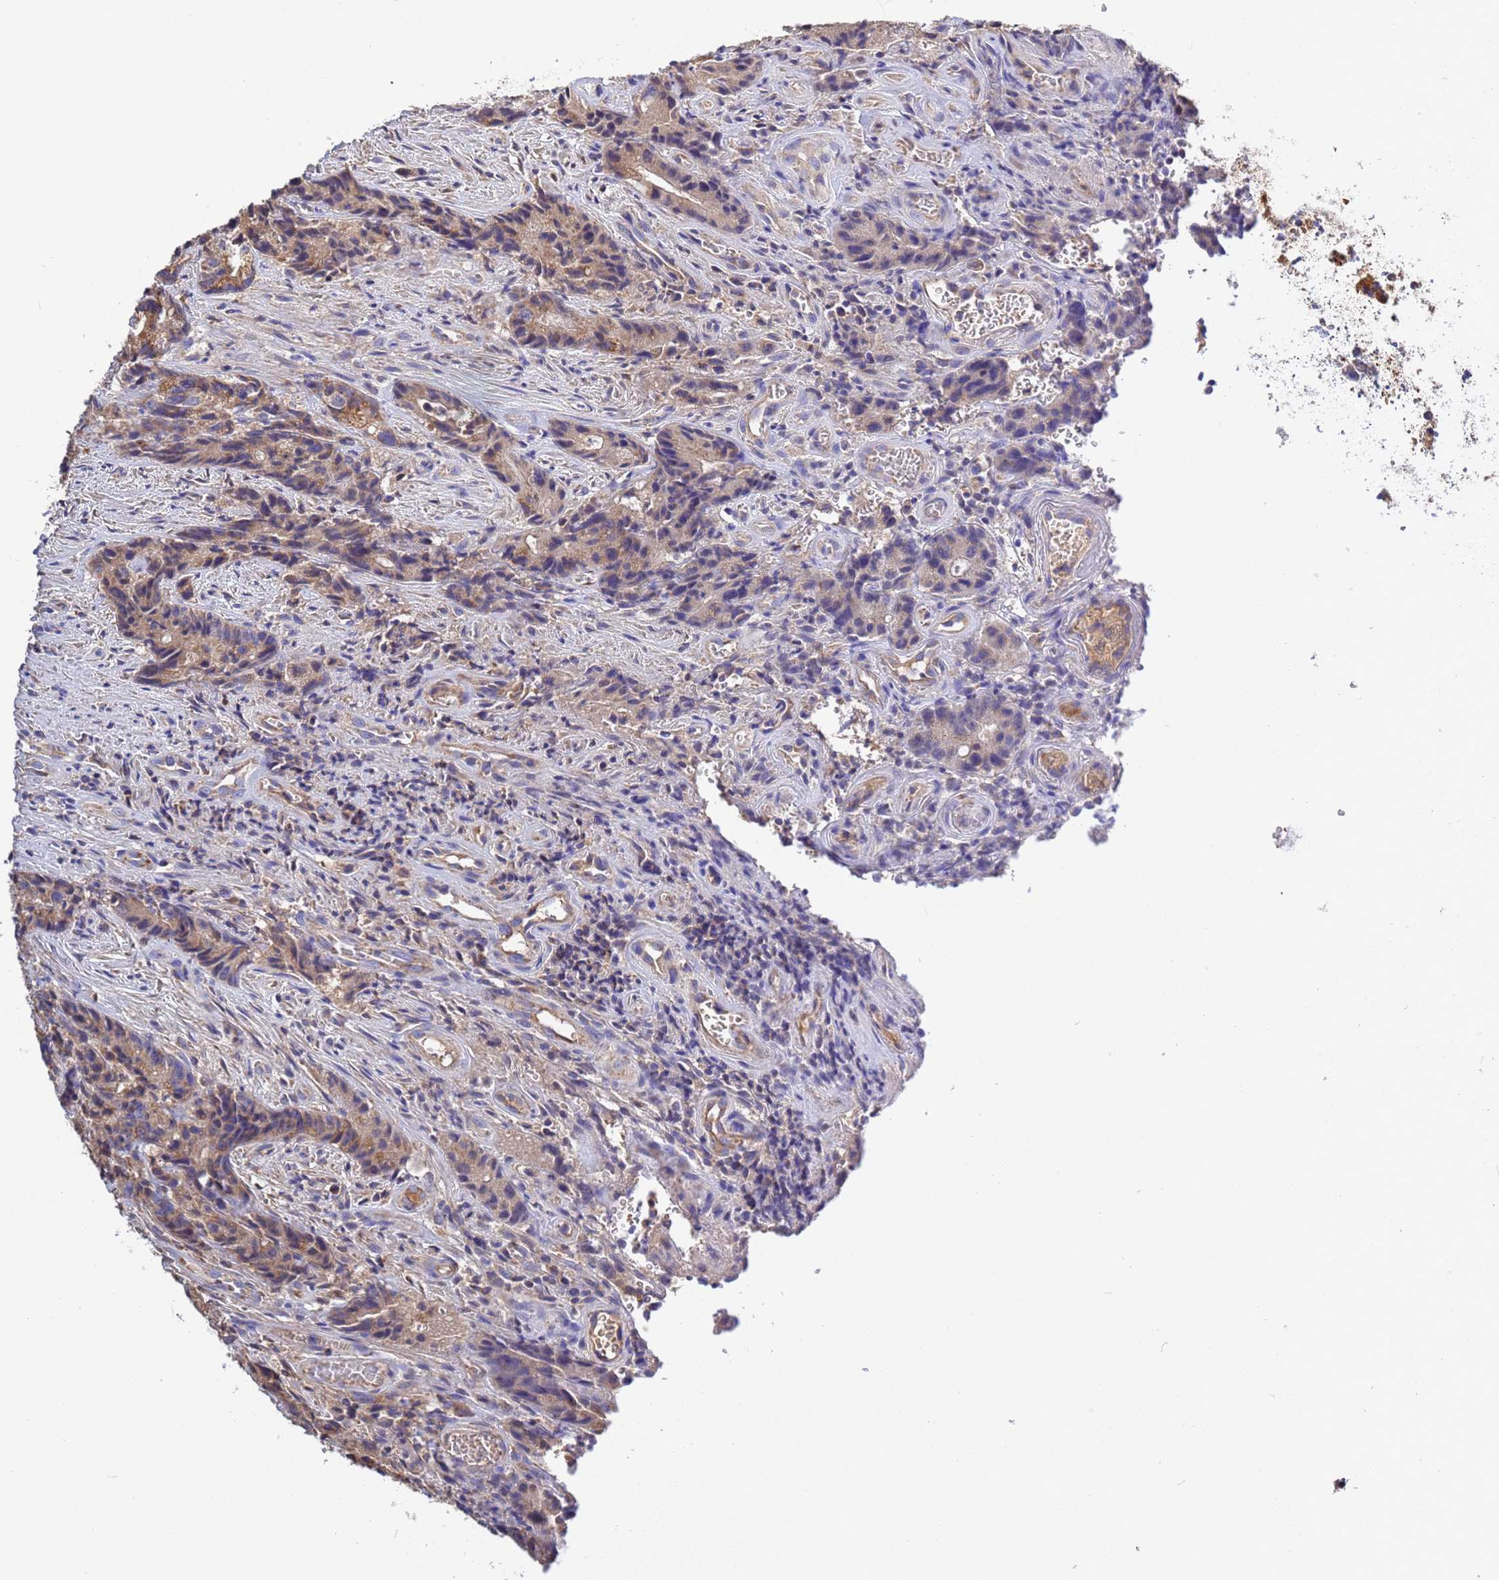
{"staining": {"intensity": "weak", "quantity": ">75%", "location": "cytoplasmic/membranous"}, "tissue": "colorectal cancer", "cell_type": "Tumor cells", "image_type": "cancer", "snomed": [{"axis": "morphology", "description": "Adenocarcinoma, NOS"}, {"axis": "topography", "description": "Colon"}], "caption": "The image exhibits immunohistochemical staining of colorectal cancer (adenocarcinoma). There is weak cytoplasmic/membranous positivity is identified in approximately >75% of tumor cells. (brown staining indicates protein expression, while blue staining denotes nuclei).", "gene": "GLUD1", "patient": {"sex": "female", "age": 57}}